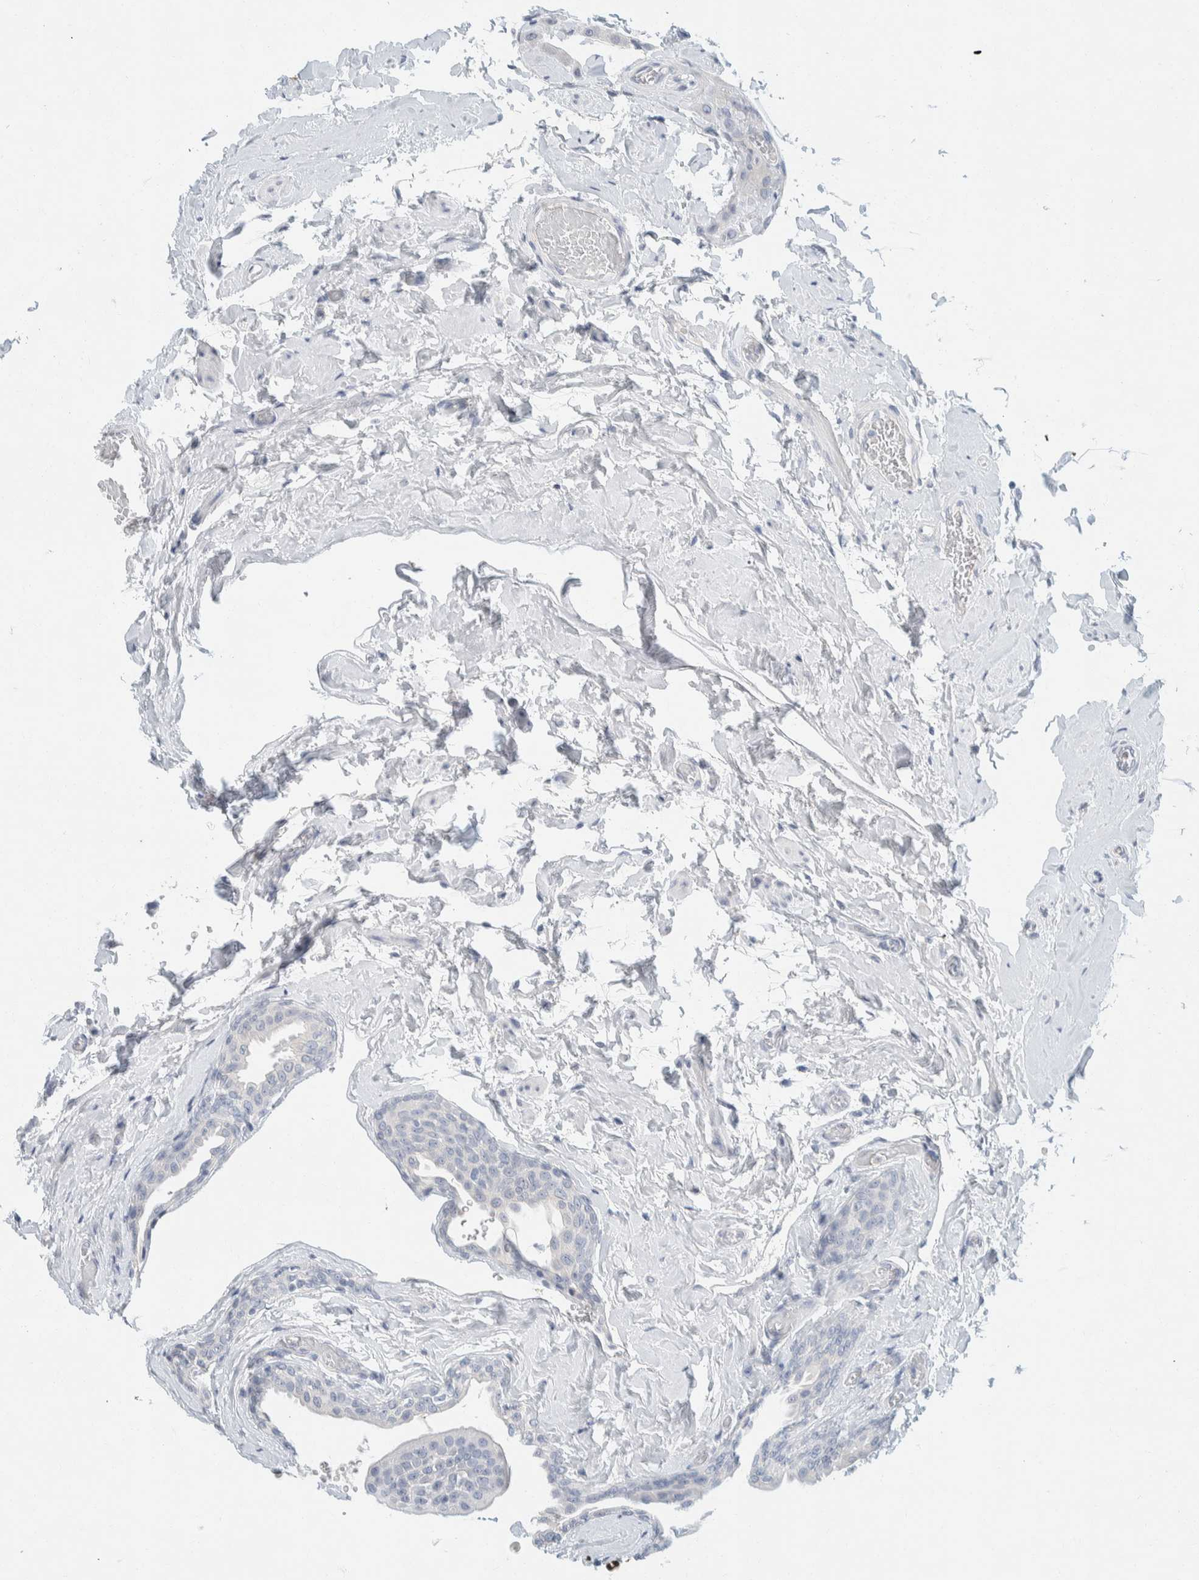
{"staining": {"intensity": "negative", "quantity": "none", "location": "none"}, "tissue": "epididymis", "cell_type": "Glandular cells", "image_type": "normal", "snomed": [{"axis": "morphology", "description": "Normal tissue, NOS"}, {"axis": "topography", "description": "Testis"}, {"axis": "topography", "description": "Epididymis"}], "caption": "A histopathology image of epididymis stained for a protein exhibits no brown staining in glandular cells. The staining is performed using DAB (3,3'-diaminobenzidine) brown chromogen with nuclei counter-stained in using hematoxylin.", "gene": "ALOX12B", "patient": {"sex": "male", "age": 36}}